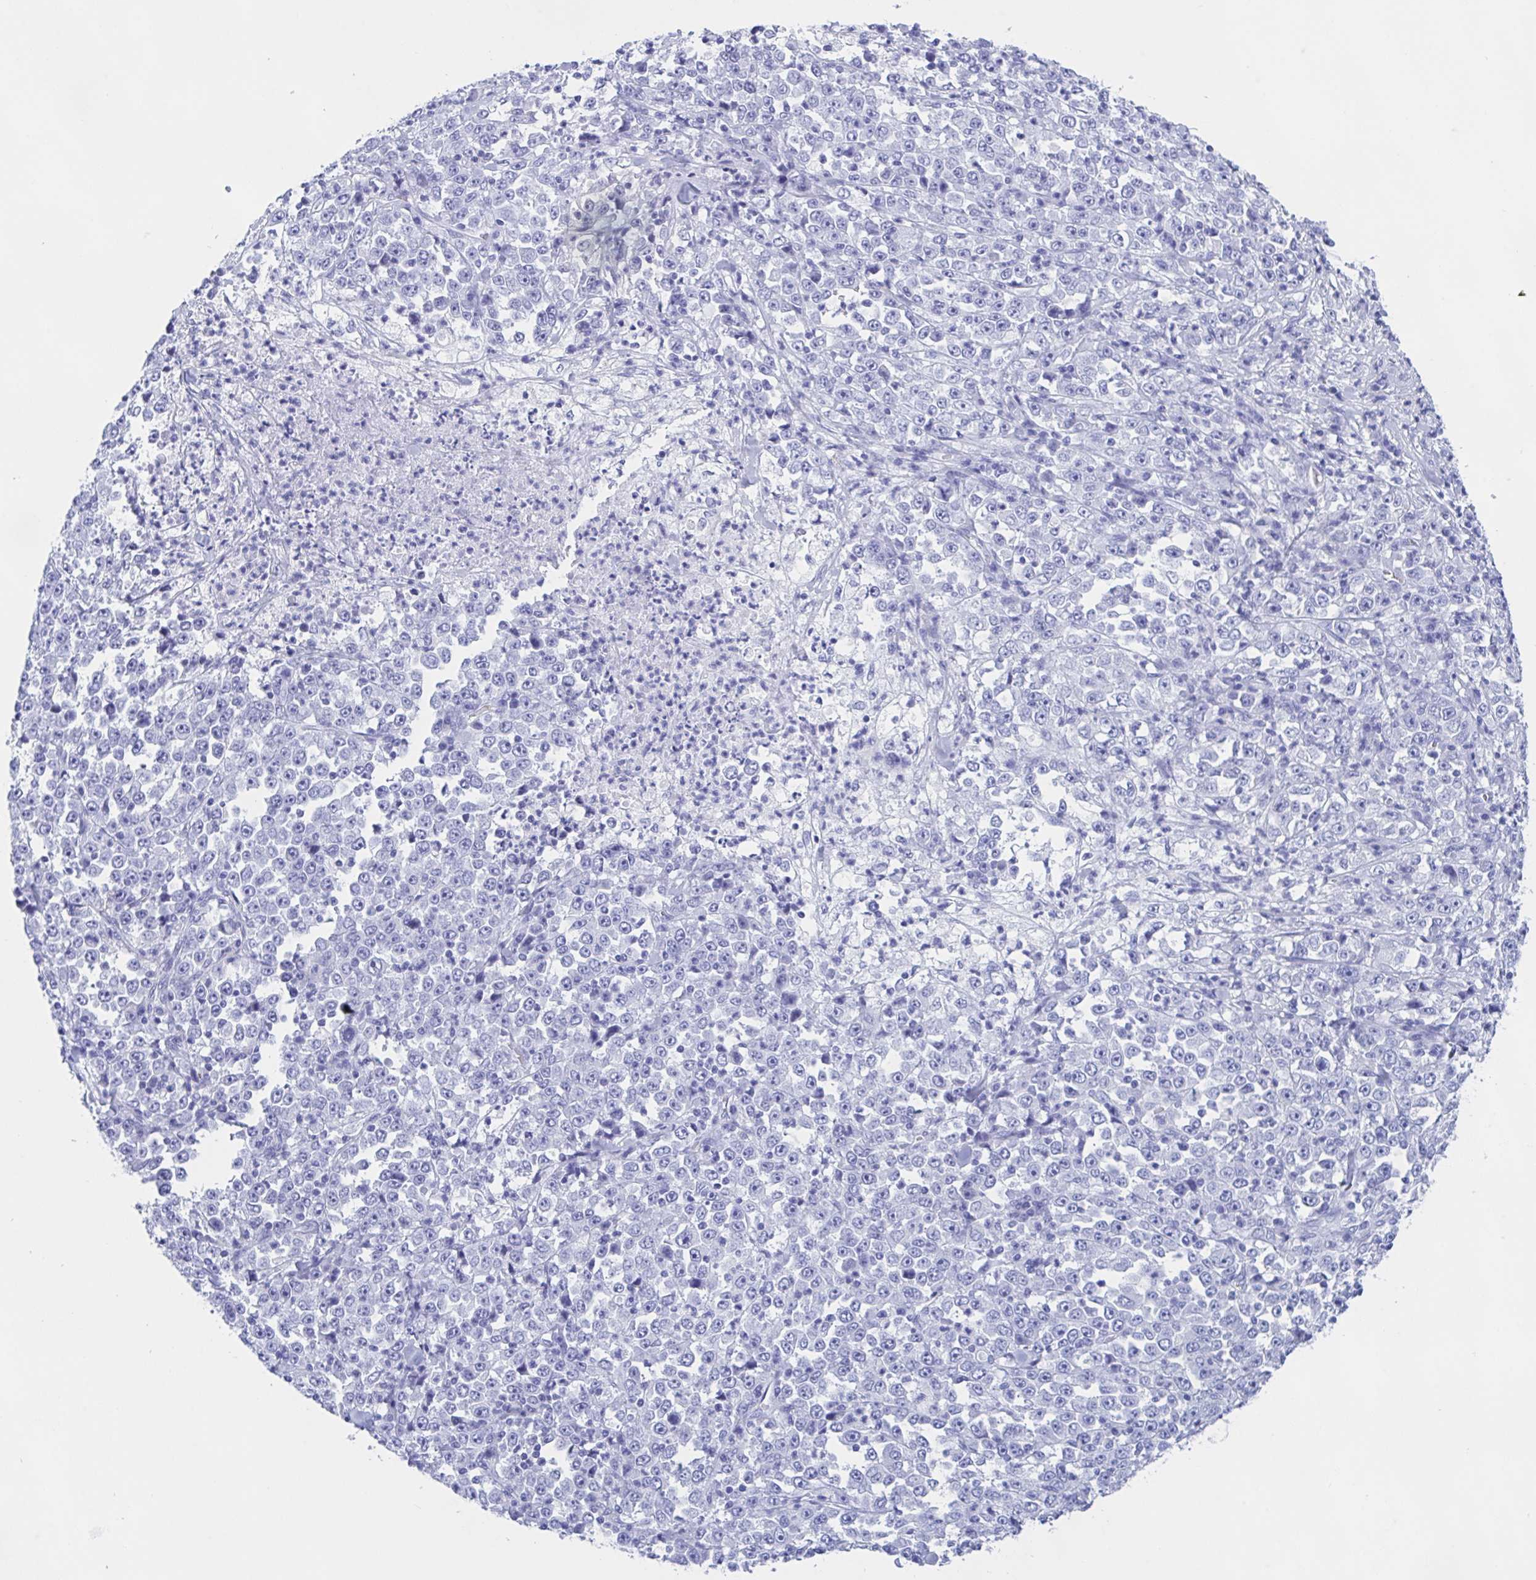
{"staining": {"intensity": "negative", "quantity": "none", "location": "none"}, "tissue": "stomach cancer", "cell_type": "Tumor cells", "image_type": "cancer", "snomed": [{"axis": "morphology", "description": "Normal tissue, NOS"}, {"axis": "morphology", "description": "Adenocarcinoma, NOS"}, {"axis": "topography", "description": "Stomach, upper"}, {"axis": "topography", "description": "Stomach"}], "caption": "Immunohistochemical staining of human stomach cancer reveals no significant staining in tumor cells.", "gene": "ZNF850", "patient": {"sex": "male", "age": 59}}